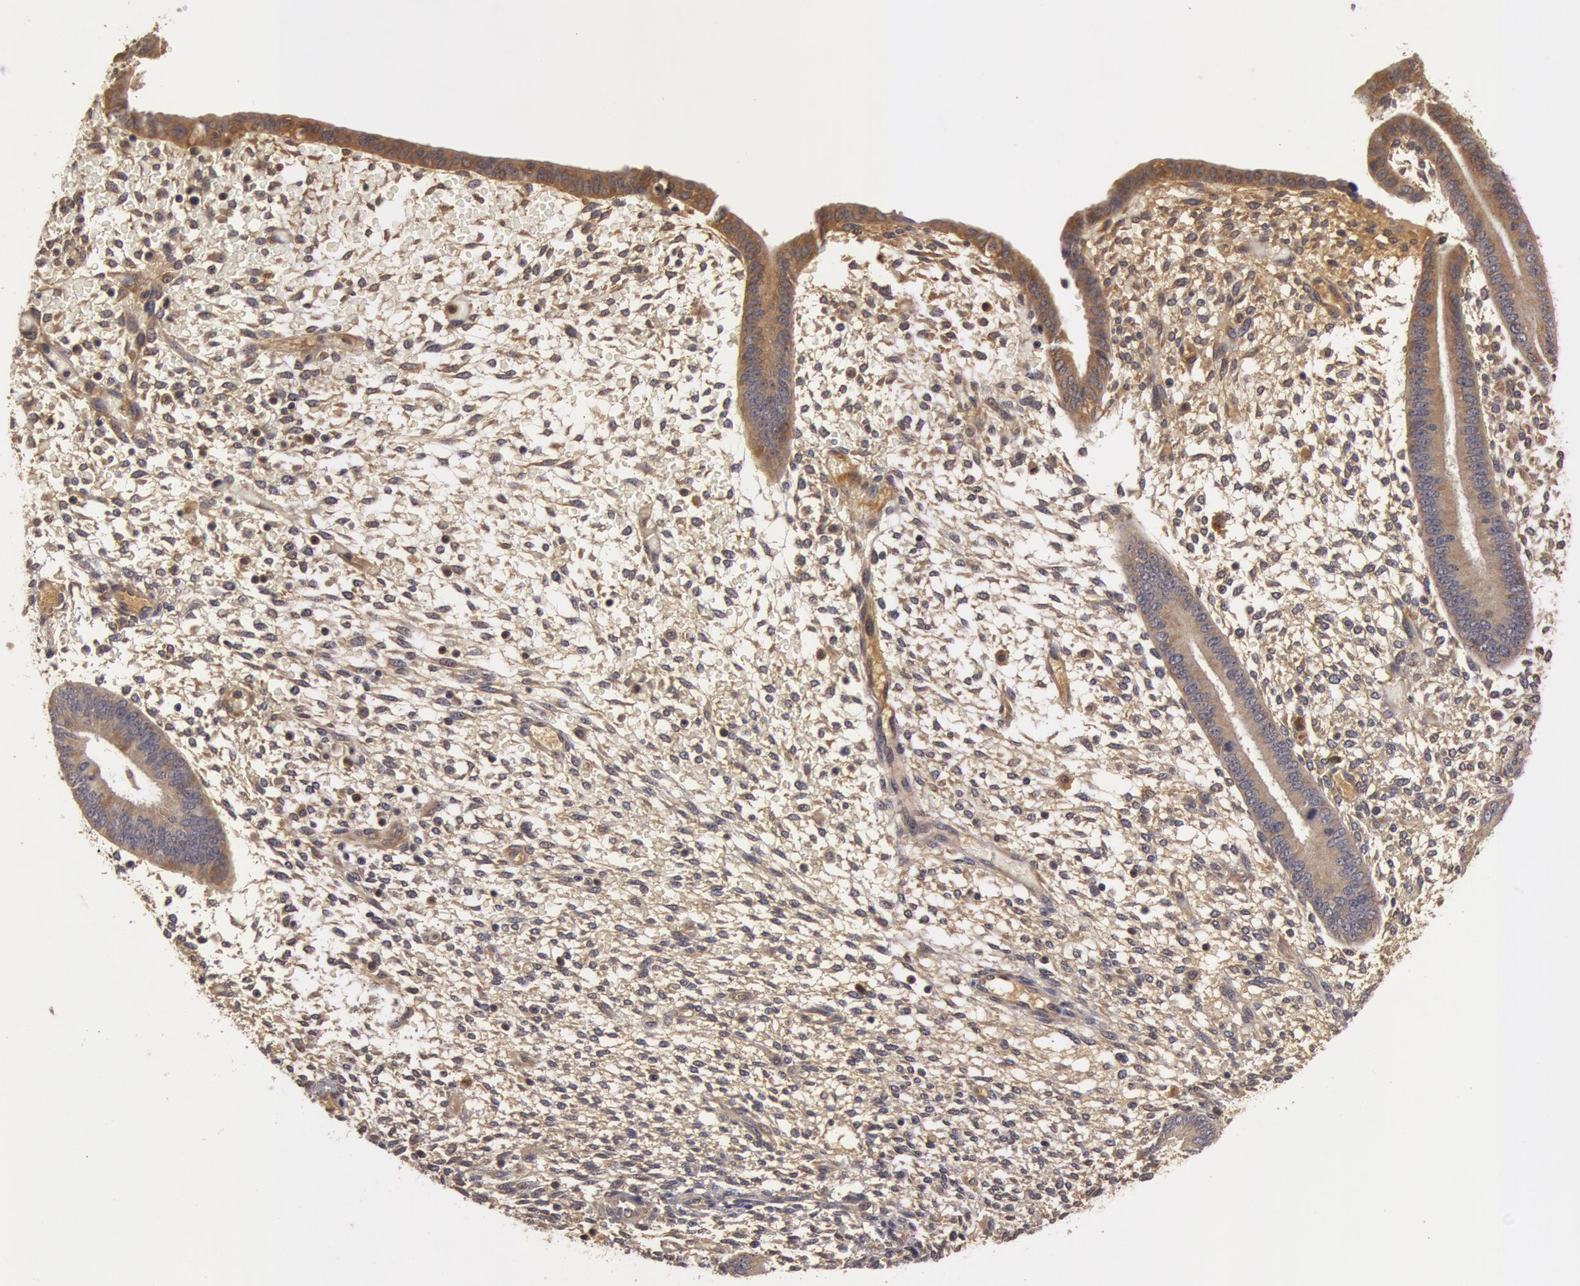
{"staining": {"intensity": "weak", "quantity": ">75%", "location": "cytoplasmic/membranous"}, "tissue": "endometrium", "cell_type": "Cells in endometrial stroma", "image_type": "normal", "snomed": [{"axis": "morphology", "description": "Normal tissue, NOS"}, {"axis": "topography", "description": "Endometrium"}], "caption": "The photomicrograph shows immunohistochemical staining of benign endometrium. There is weak cytoplasmic/membranous staining is appreciated in approximately >75% of cells in endometrial stroma. Immunohistochemistry stains the protein of interest in brown and the nuclei are stained blue.", "gene": "BCHE", "patient": {"sex": "female", "age": 42}}